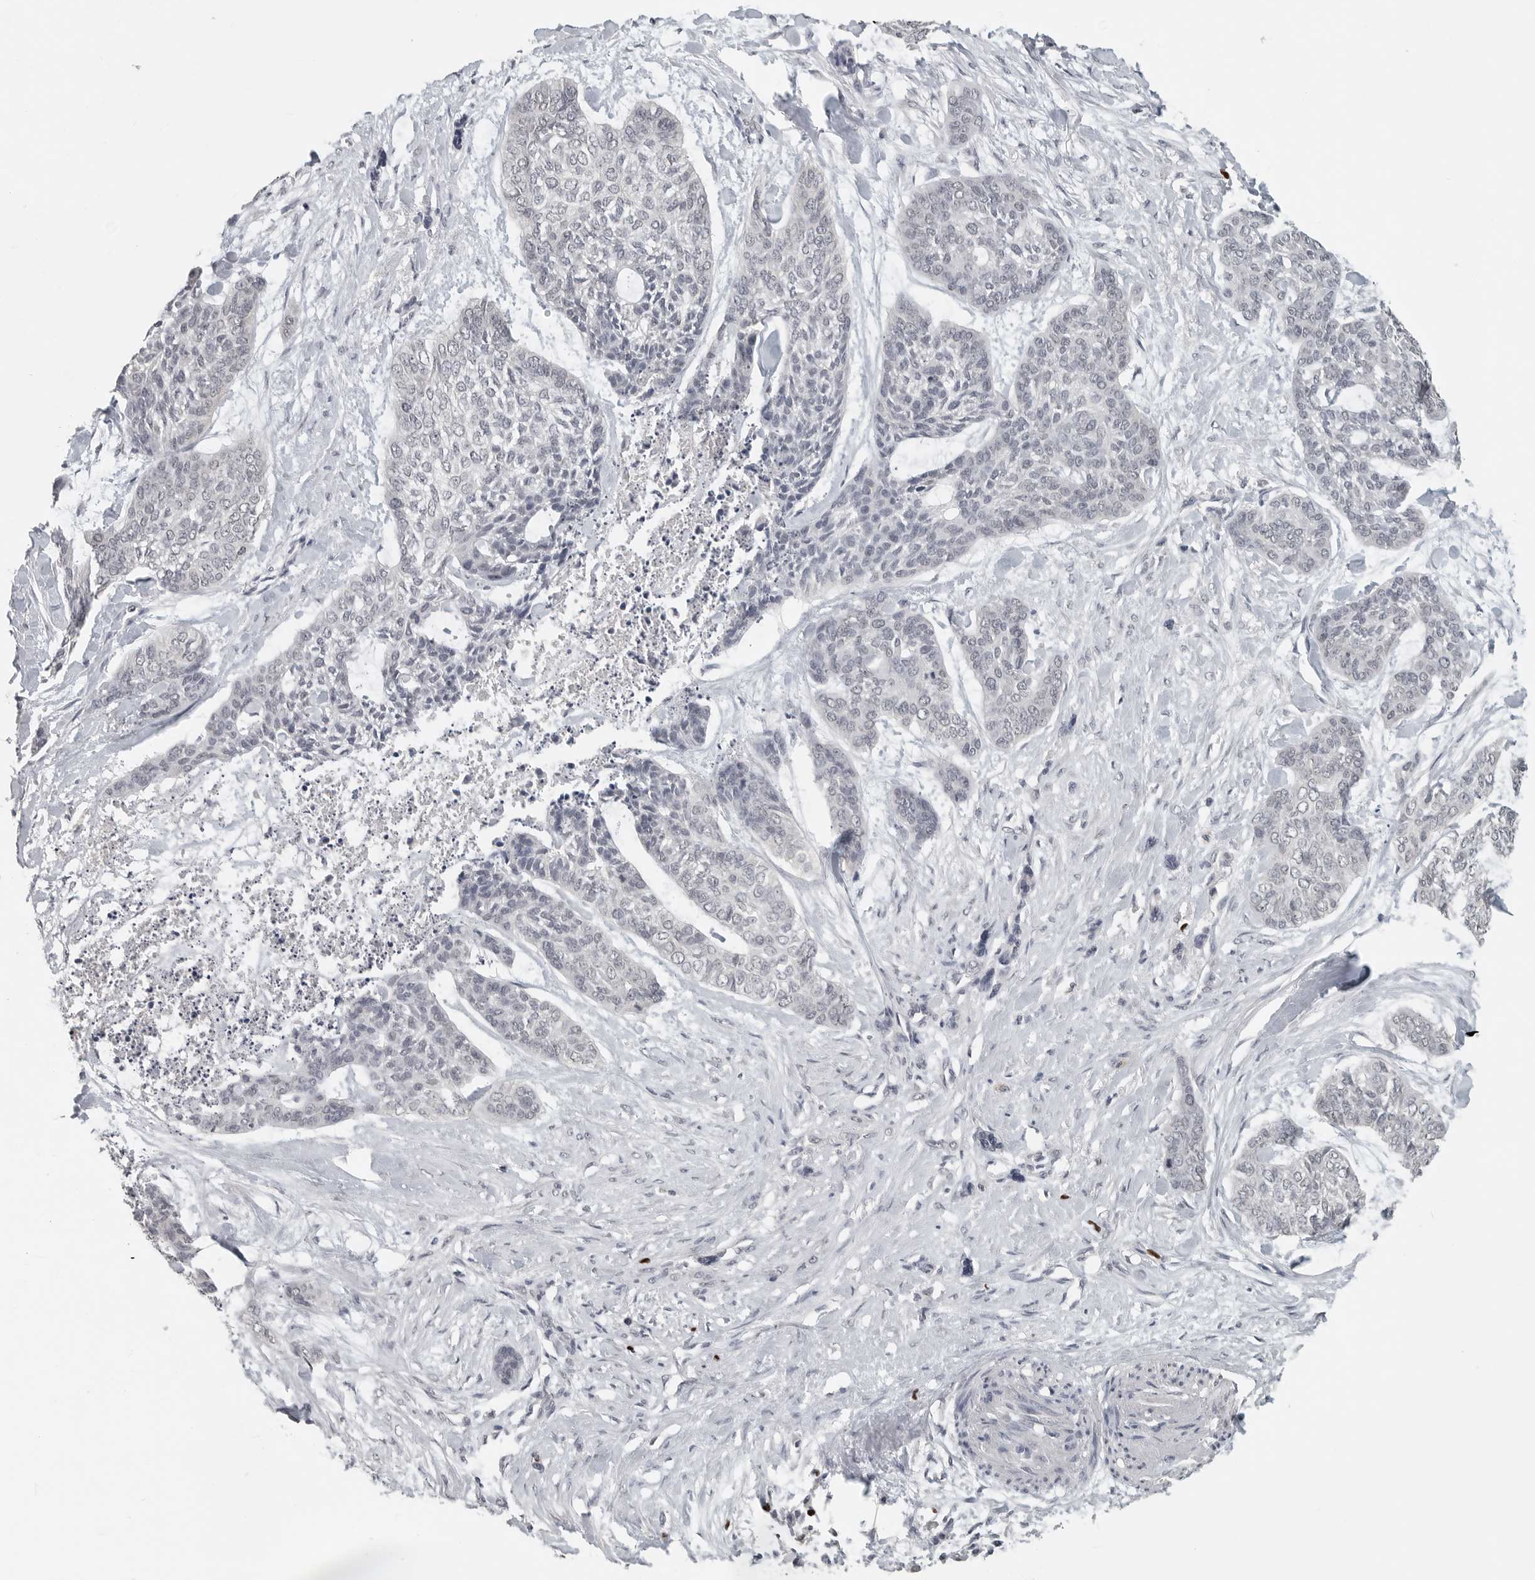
{"staining": {"intensity": "negative", "quantity": "none", "location": "none"}, "tissue": "skin cancer", "cell_type": "Tumor cells", "image_type": "cancer", "snomed": [{"axis": "morphology", "description": "Basal cell carcinoma"}, {"axis": "topography", "description": "Skin"}], "caption": "An image of skin basal cell carcinoma stained for a protein reveals no brown staining in tumor cells. (DAB (3,3'-diaminobenzidine) IHC, high magnification).", "gene": "FOXP3", "patient": {"sex": "female", "age": 64}}